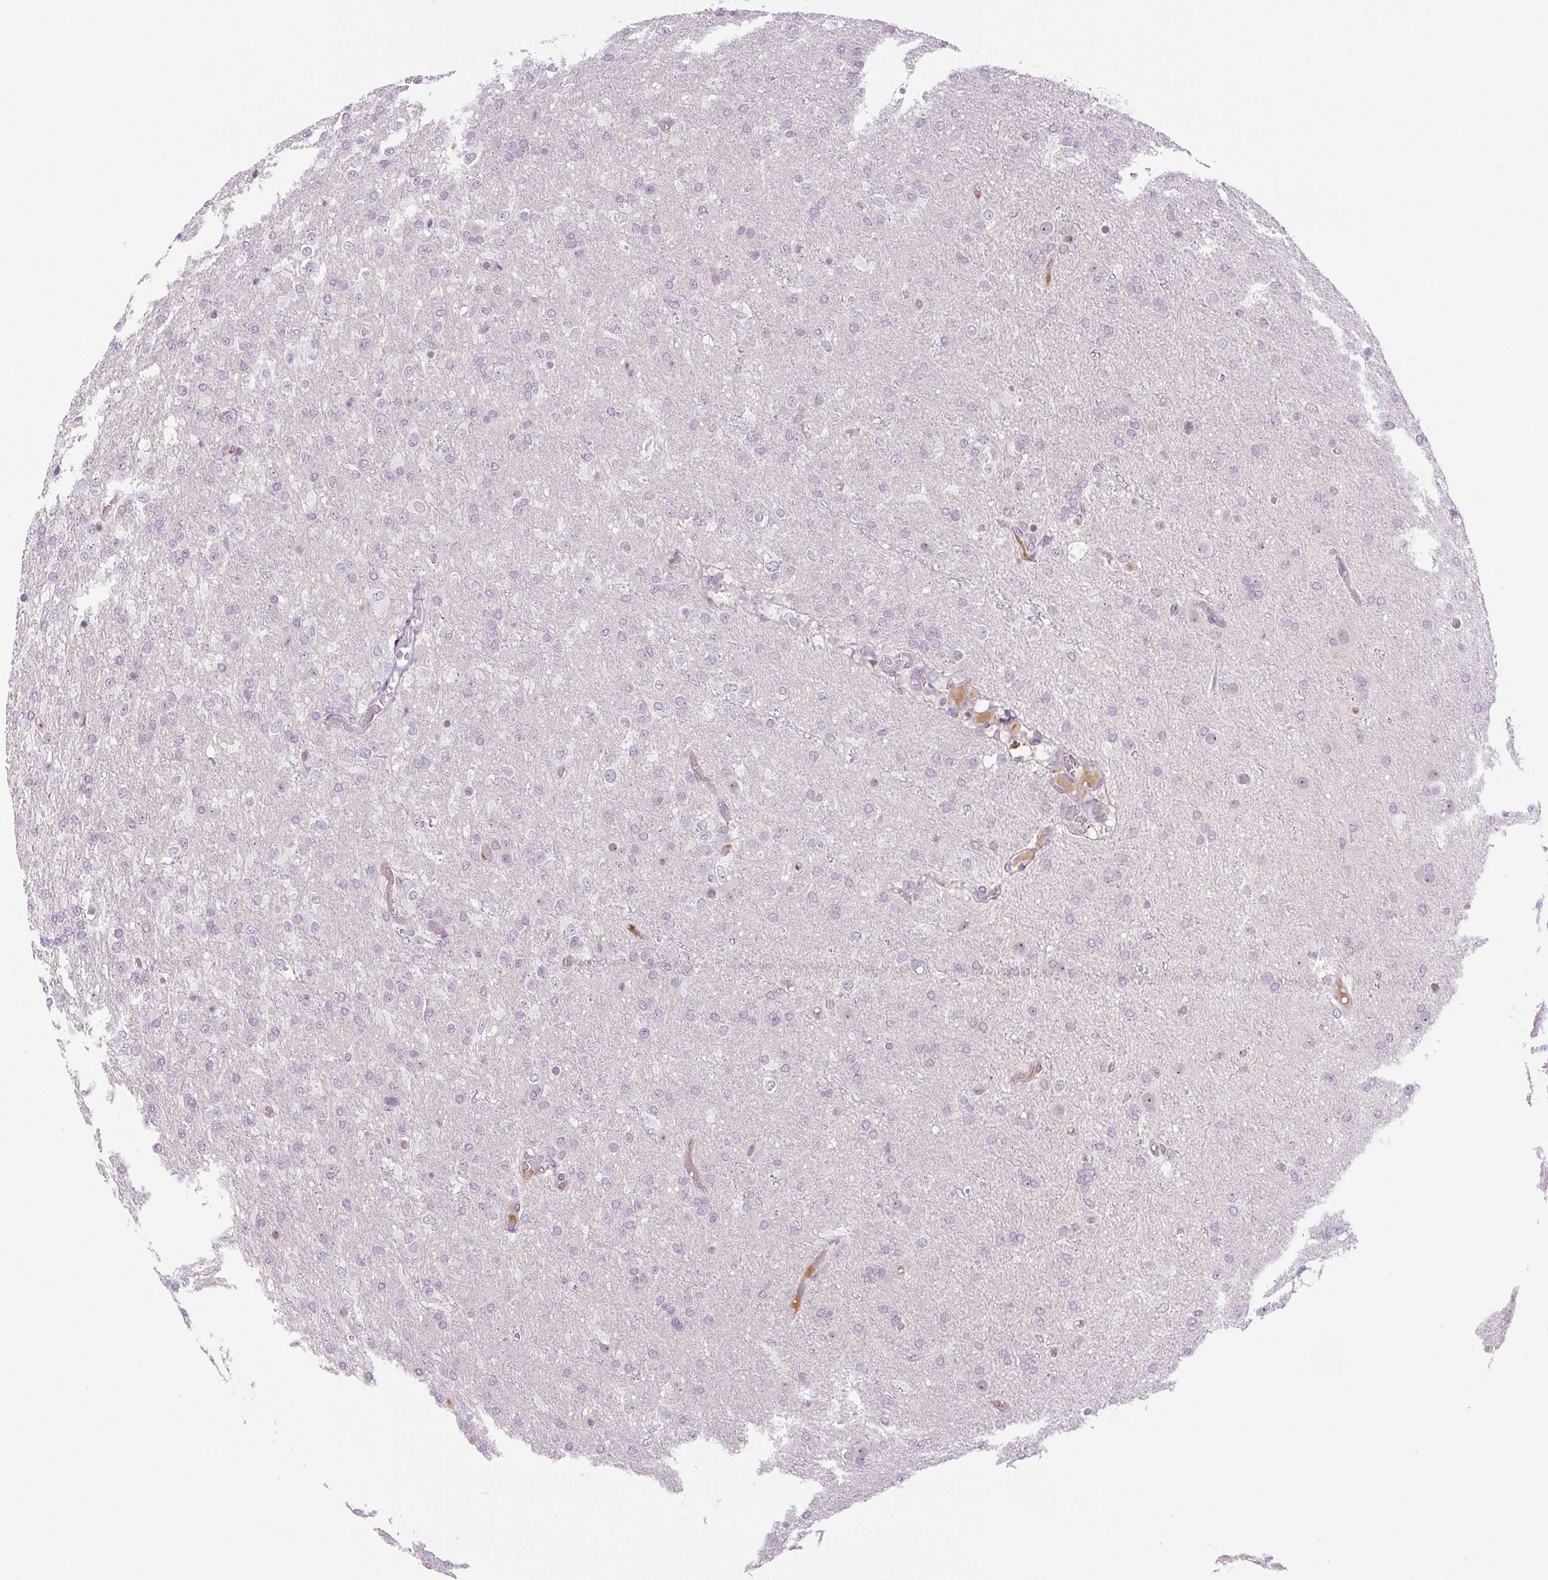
{"staining": {"intensity": "negative", "quantity": "none", "location": "none"}, "tissue": "glioma", "cell_type": "Tumor cells", "image_type": "cancer", "snomed": [{"axis": "morphology", "description": "Glioma, malignant, High grade"}, {"axis": "topography", "description": "Brain"}], "caption": "Tumor cells are negative for protein expression in human malignant glioma (high-grade).", "gene": "SGF29", "patient": {"sex": "female", "age": 74}}